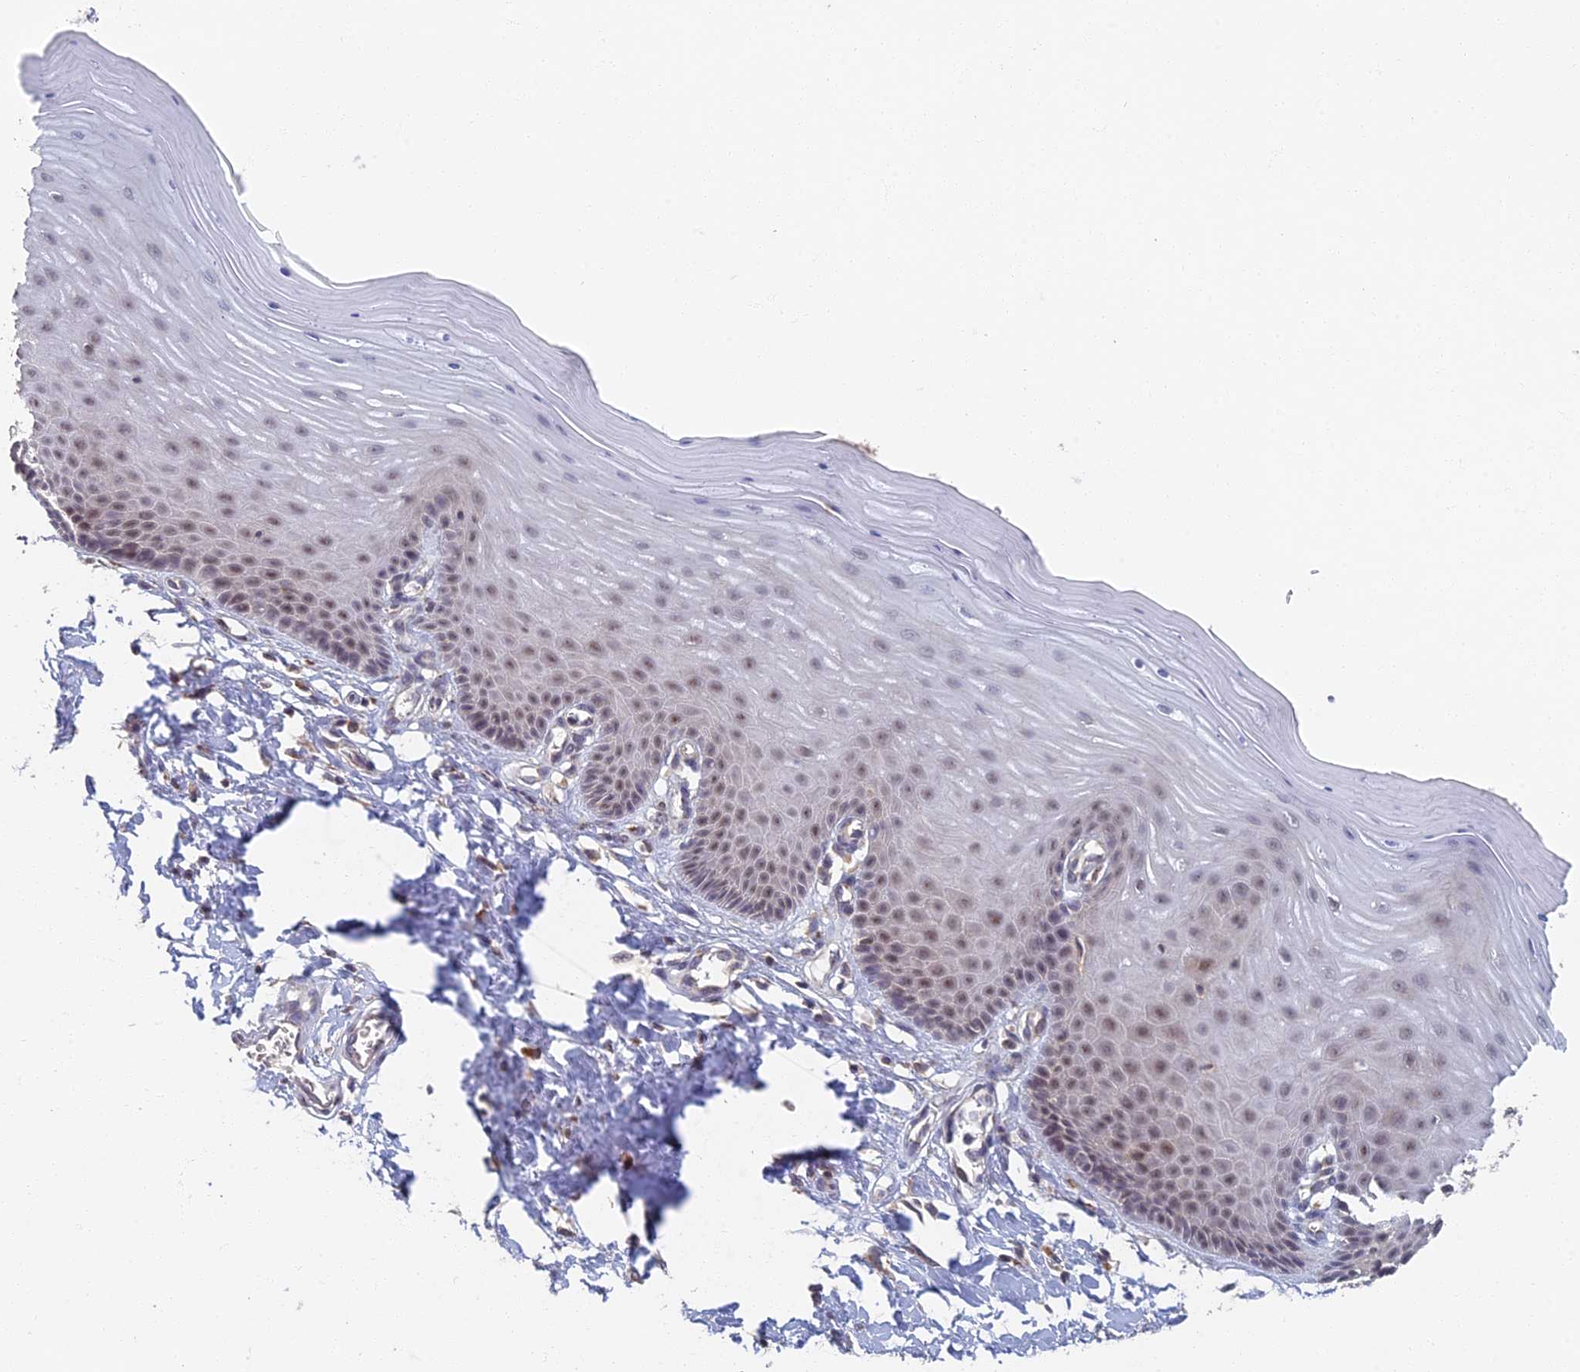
{"staining": {"intensity": "negative", "quantity": "none", "location": "none"}, "tissue": "cervix", "cell_type": "Glandular cells", "image_type": "normal", "snomed": [{"axis": "morphology", "description": "Normal tissue, NOS"}, {"axis": "topography", "description": "Cervix"}], "caption": "There is no significant staining in glandular cells of cervix. (DAB immunohistochemistry visualized using brightfield microscopy, high magnification).", "gene": "GPATCH1", "patient": {"sex": "female", "age": 55}}